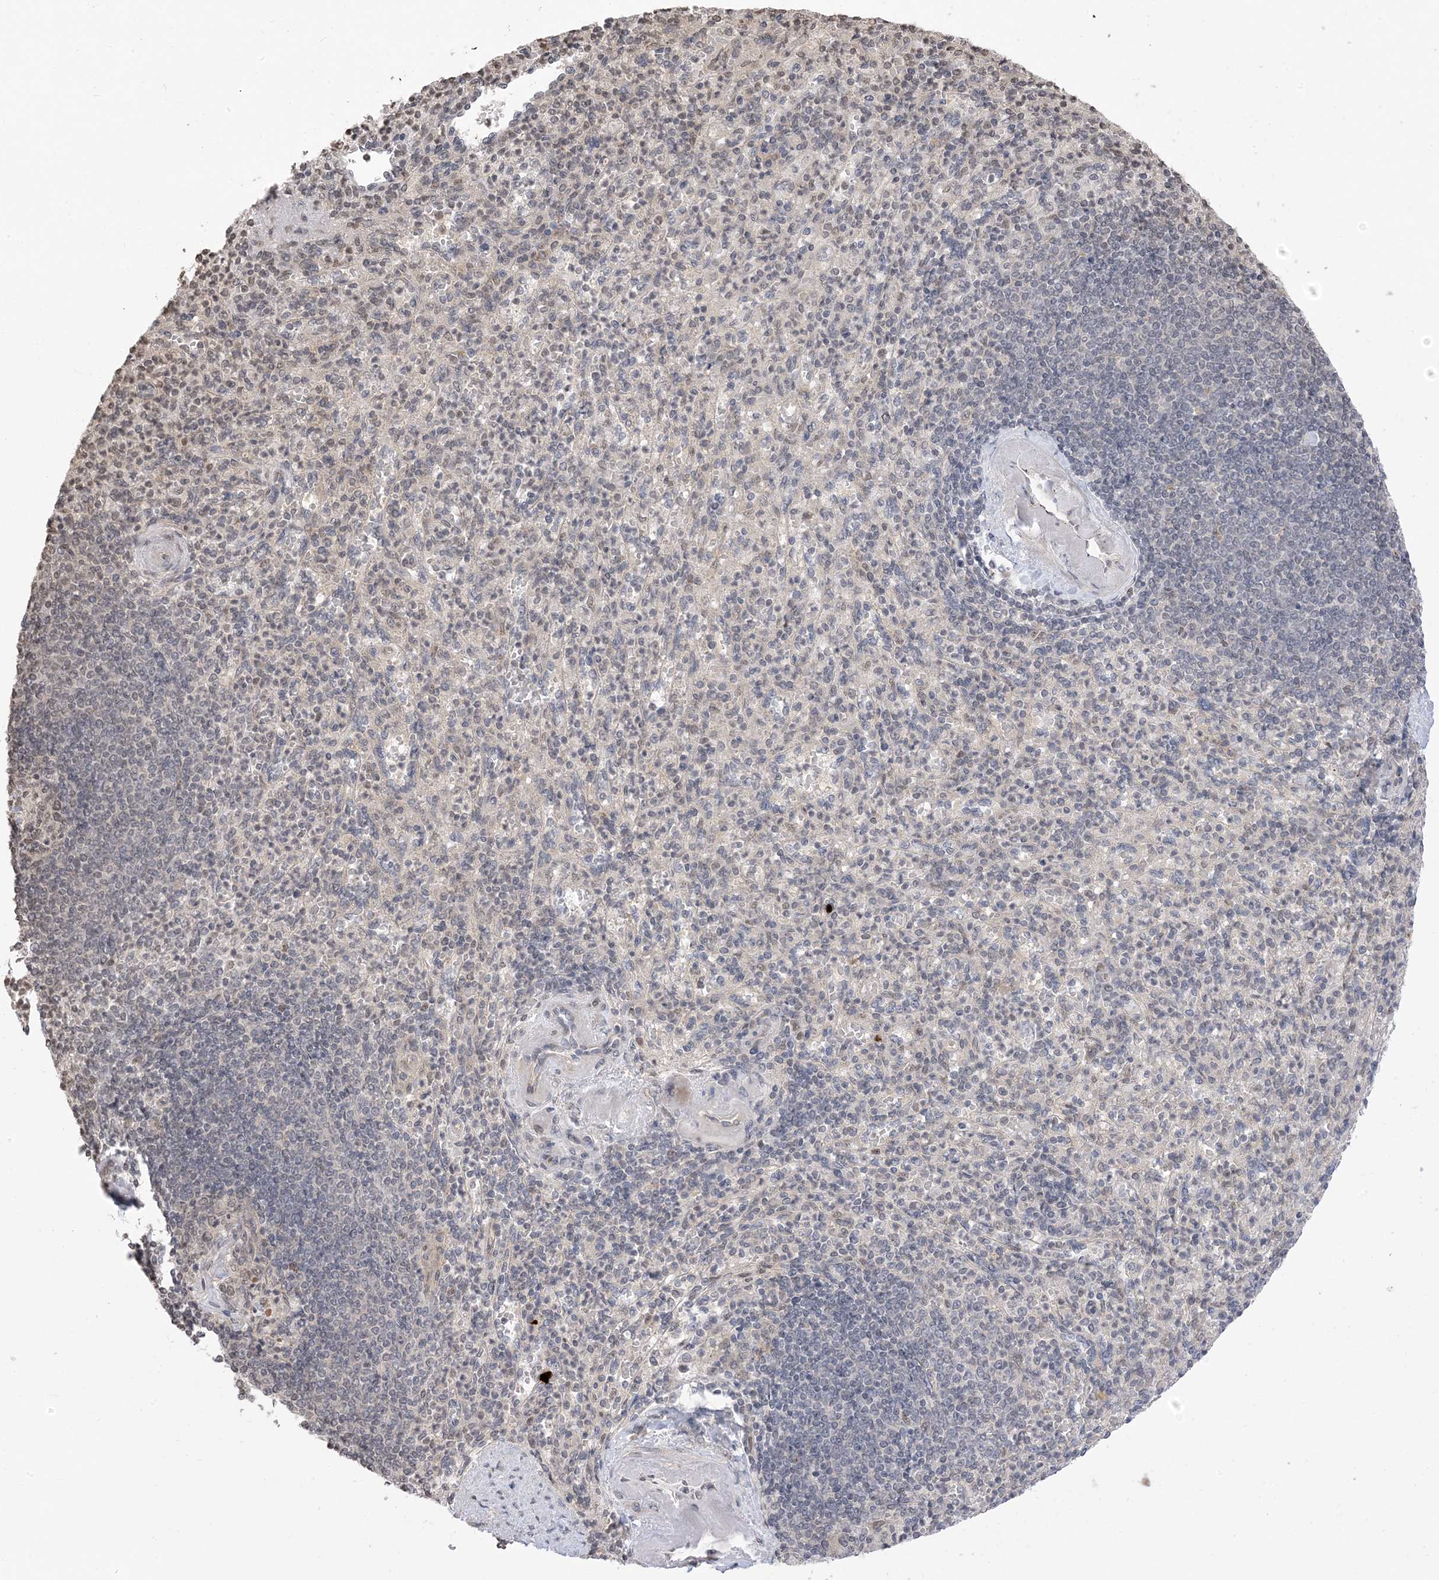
{"staining": {"intensity": "negative", "quantity": "none", "location": "none"}, "tissue": "spleen", "cell_type": "Cells in red pulp", "image_type": "normal", "snomed": [{"axis": "morphology", "description": "Normal tissue, NOS"}, {"axis": "topography", "description": "Spleen"}], "caption": "IHC image of unremarkable spleen: human spleen stained with DAB reveals no significant protein staining in cells in red pulp. Nuclei are stained in blue.", "gene": "RANBP9", "patient": {"sex": "female", "age": 74}}